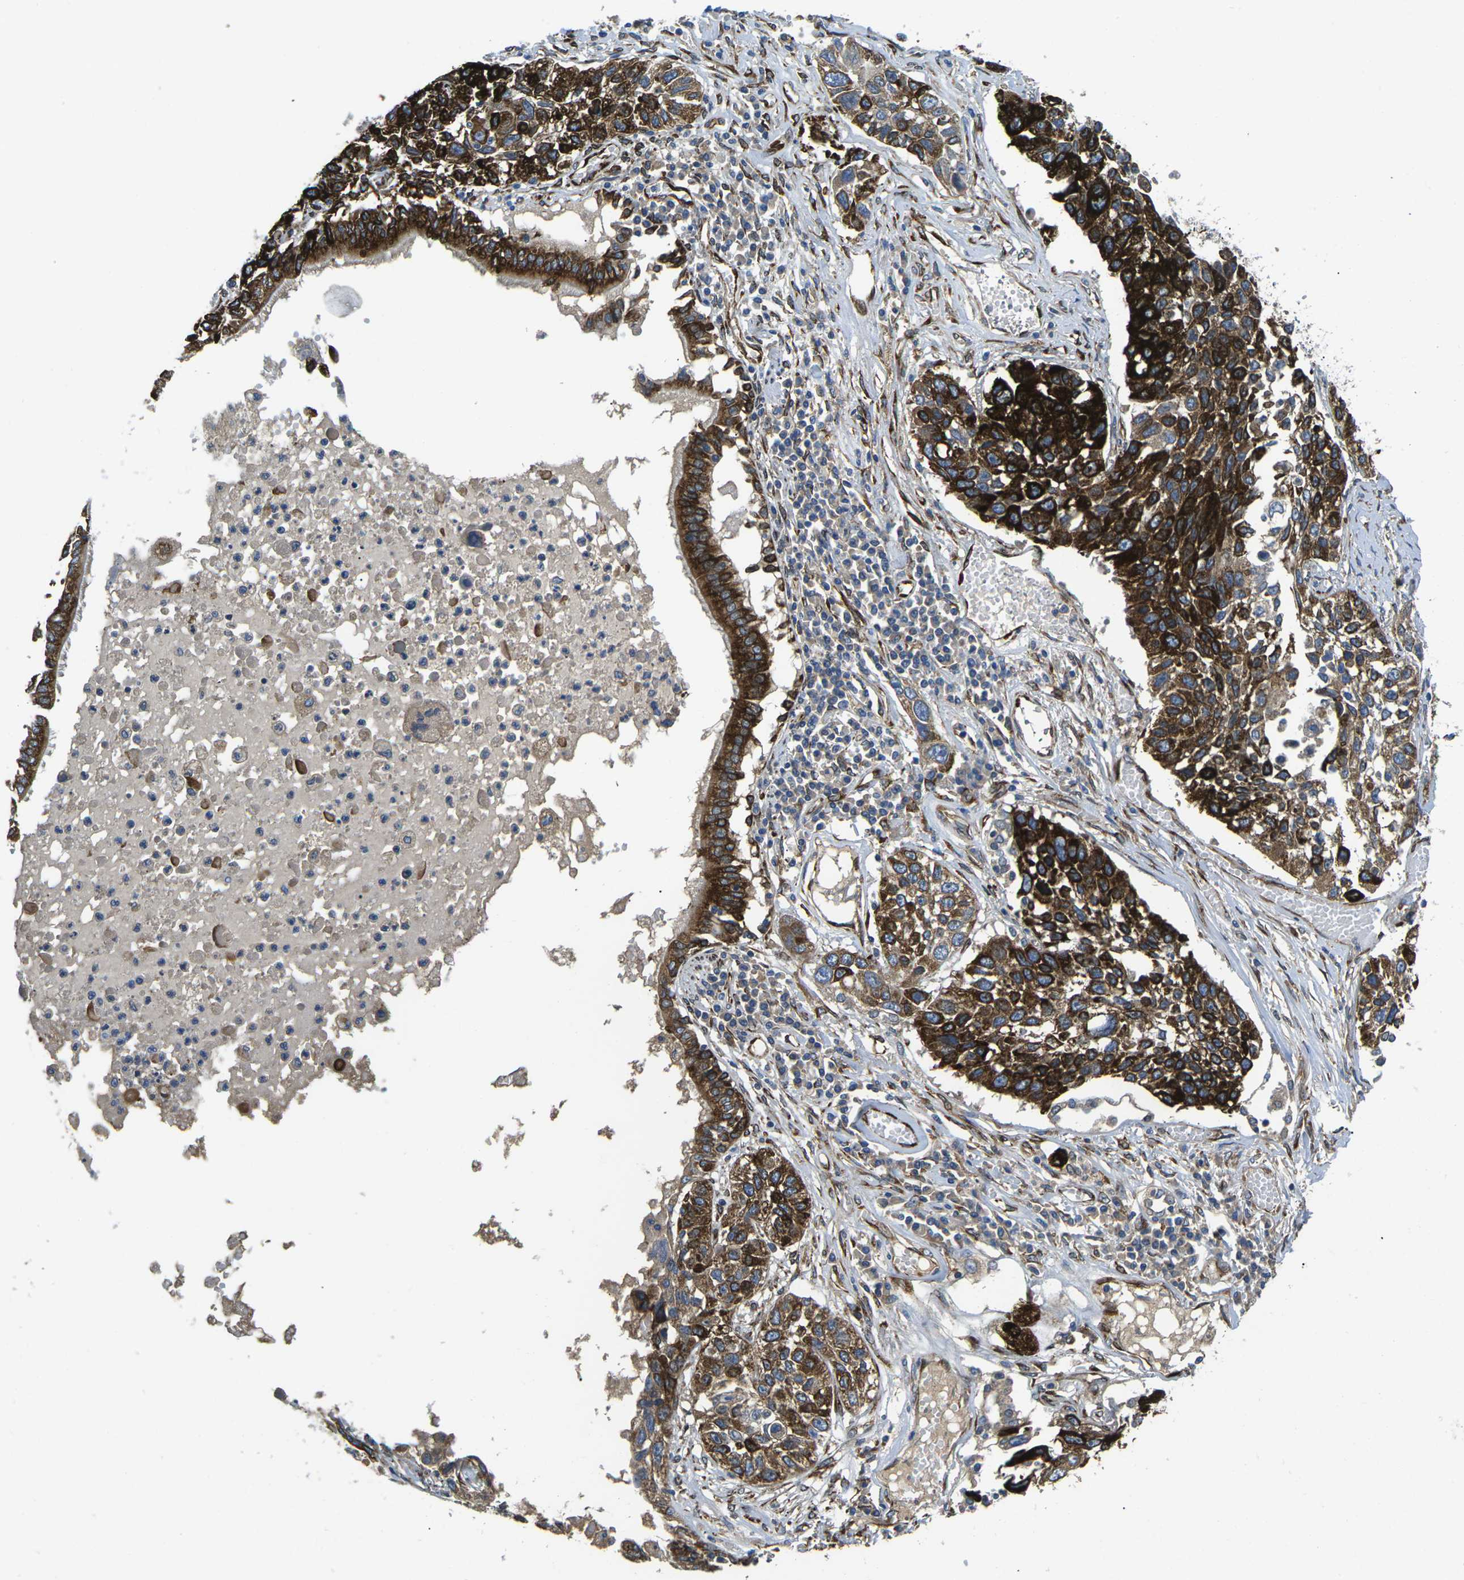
{"staining": {"intensity": "strong", "quantity": ">75%", "location": "cytoplasmic/membranous"}, "tissue": "lung cancer", "cell_type": "Tumor cells", "image_type": "cancer", "snomed": [{"axis": "morphology", "description": "Squamous cell carcinoma, NOS"}, {"axis": "topography", "description": "Lung"}], "caption": "Protein expression analysis of lung cancer displays strong cytoplasmic/membranous staining in approximately >75% of tumor cells. The staining was performed using DAB to visualize the protein expression in brown, while the nuclei were stained in blue with hematoxylin (Magnification: 20x).", "gene": "PDZD8", "patient": {"sex": "male", "age": 71}}